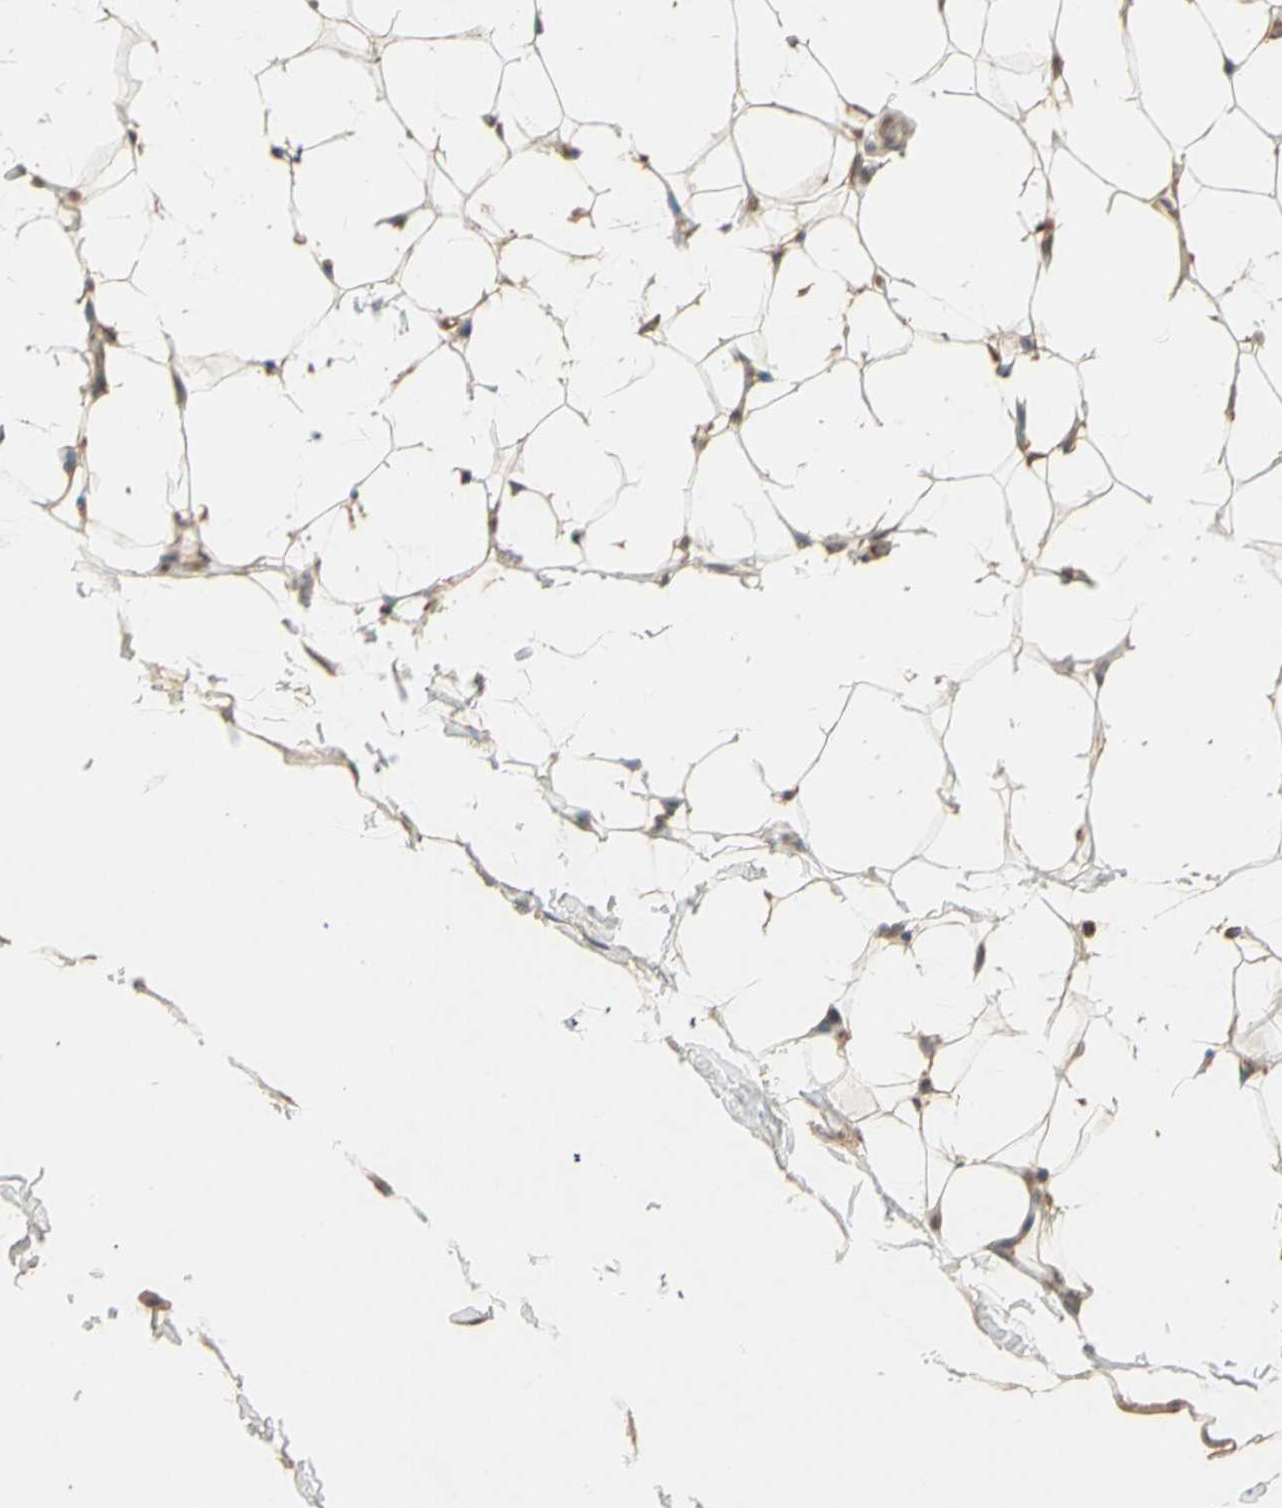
{"staining": {"intensity": "moderate", "quantity": ">75%", "location": "cytoplasmic/membranous"}, "tissue": "adipose tissue", "cell_type": "Adipocytes", "image_type": "normal", "snomed": [{"axis": "morphology", "description": "Normal tissue, NOS"}, {"axis": "topography", "description": "Soft tissue"}], "caption": "Protein staining of benign adipose tissue demonstrates moderate cytoplasmic/membranous expression in about >75% of adipocytes. The staining was performed using DAB to visualize the protein expression in brown, while the nuclei were stained in blue with hematoxylin (Magnification: 20x).", "gene": "MAPK1", "patient": {"sex": "male", "age": 26}}